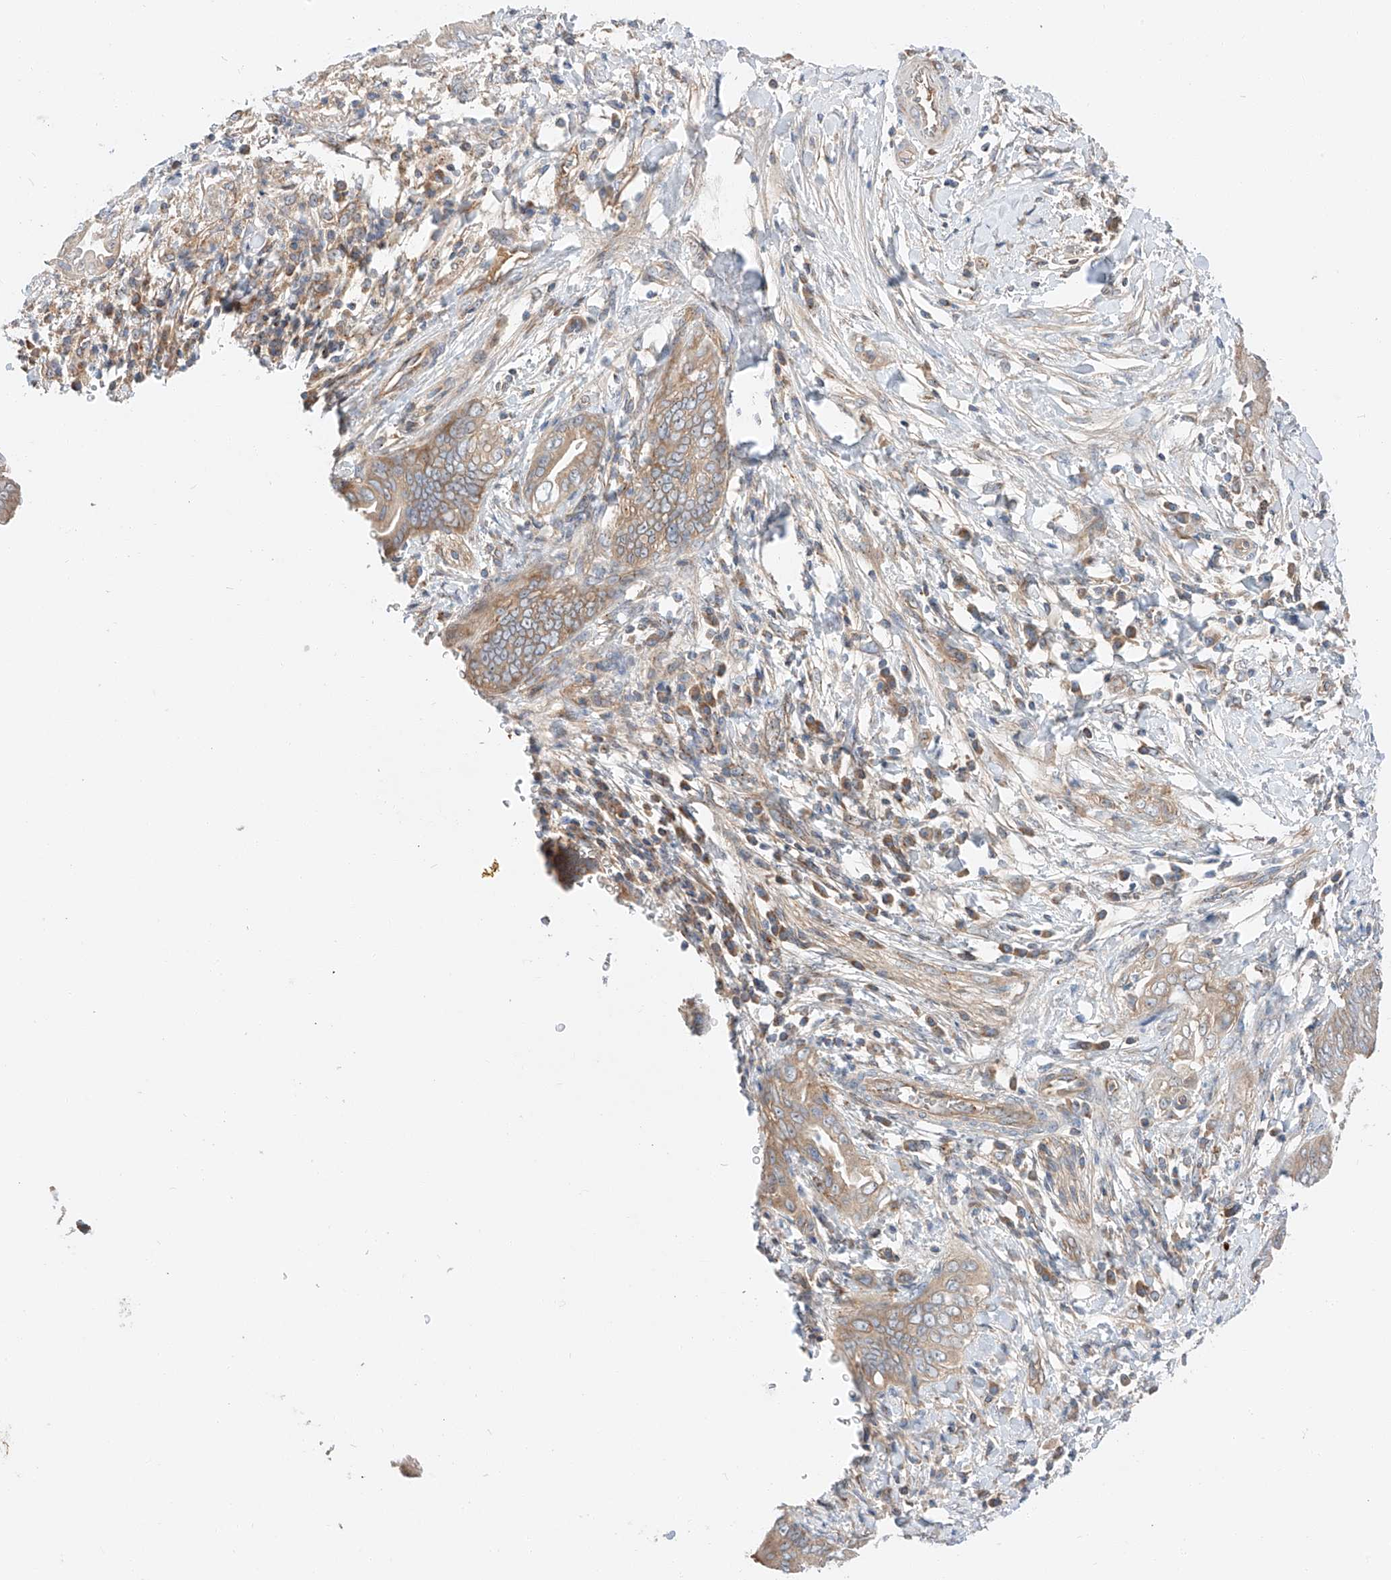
{"staining": {"intensity": "weak", "quantity": ">75%", "location": "cytoplasmic/membranous"}, "tissue": "pancreatic cancer", "cell_type": "Tumor cells", "image_type": "cancer", "snomed": [{"axis": "morphology", "description": "Adenocarcinoma, NOS"}, {"axis": "topography", "description": "Pancreas"}], "caption": "Immunohistochemistry (IHC) of human adenocarcinoma (pancreatic) displays low levels of weak cytoplasmic/membranous expression in about >75% of tumor cells.", "gene": "RUSC1", "patient": {"sex": "male", "age": 75}}